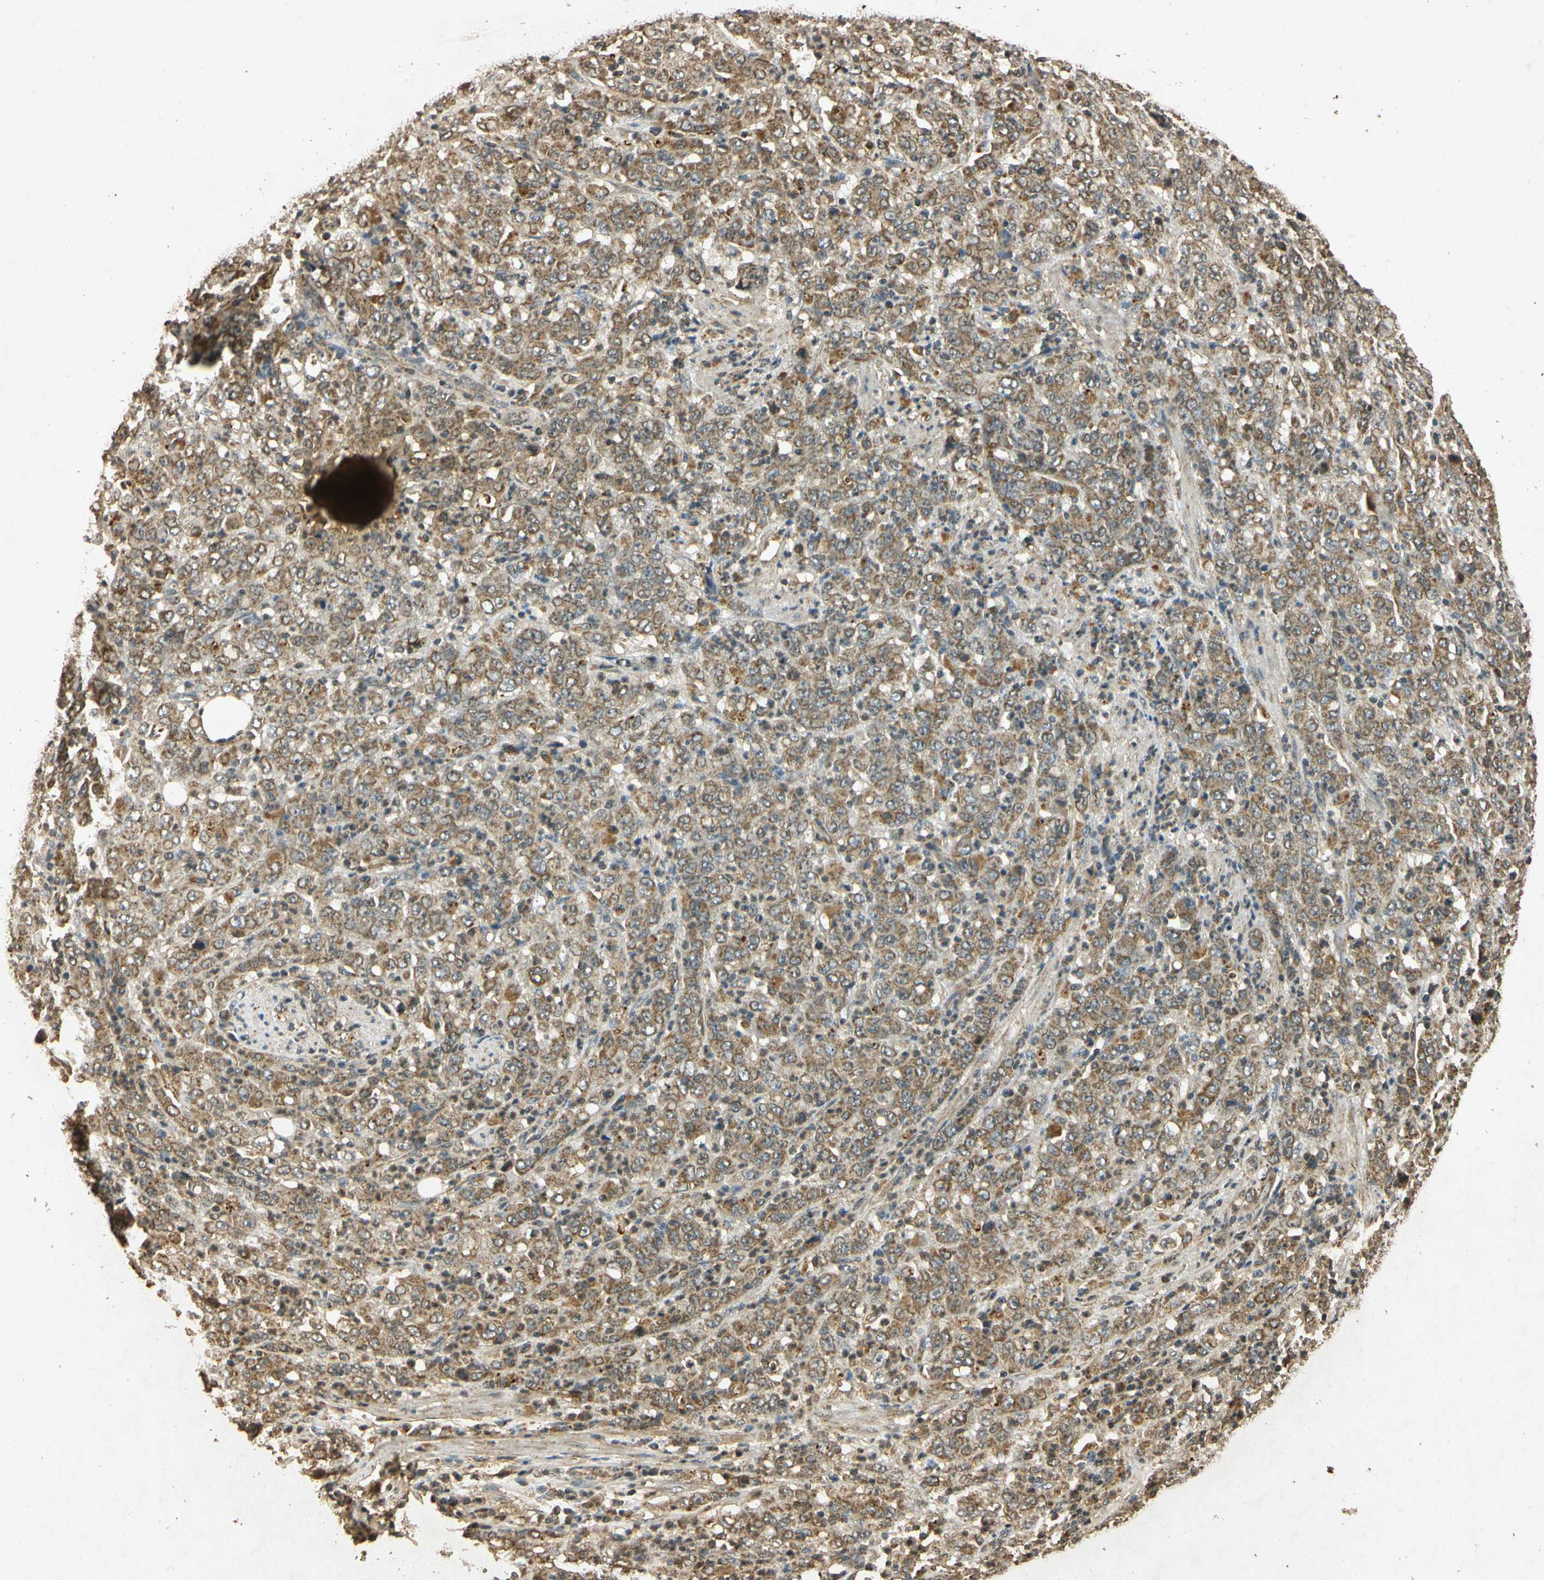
{"staining": {"intensity": "moderate", "quantity": ">75%", "location": "cytoplasmic/membranous"}, "tissue": "stomach cancer", "cell_type": "Tumor cells", "image_type": "cancer", "snomed": [{"axis": "morphology", "description": "Adenocarcinoma, NOS"}, {"axis": "topography", "description": "Stomach, lower"}], "caption": "Tumor cells reveal moderate cytoplasmic/membranous positivity in about >75% of cells in adenocarcinoma (stomach).", "gene": "PRDX3", "patient": {"sex": "female", "age": 71}}